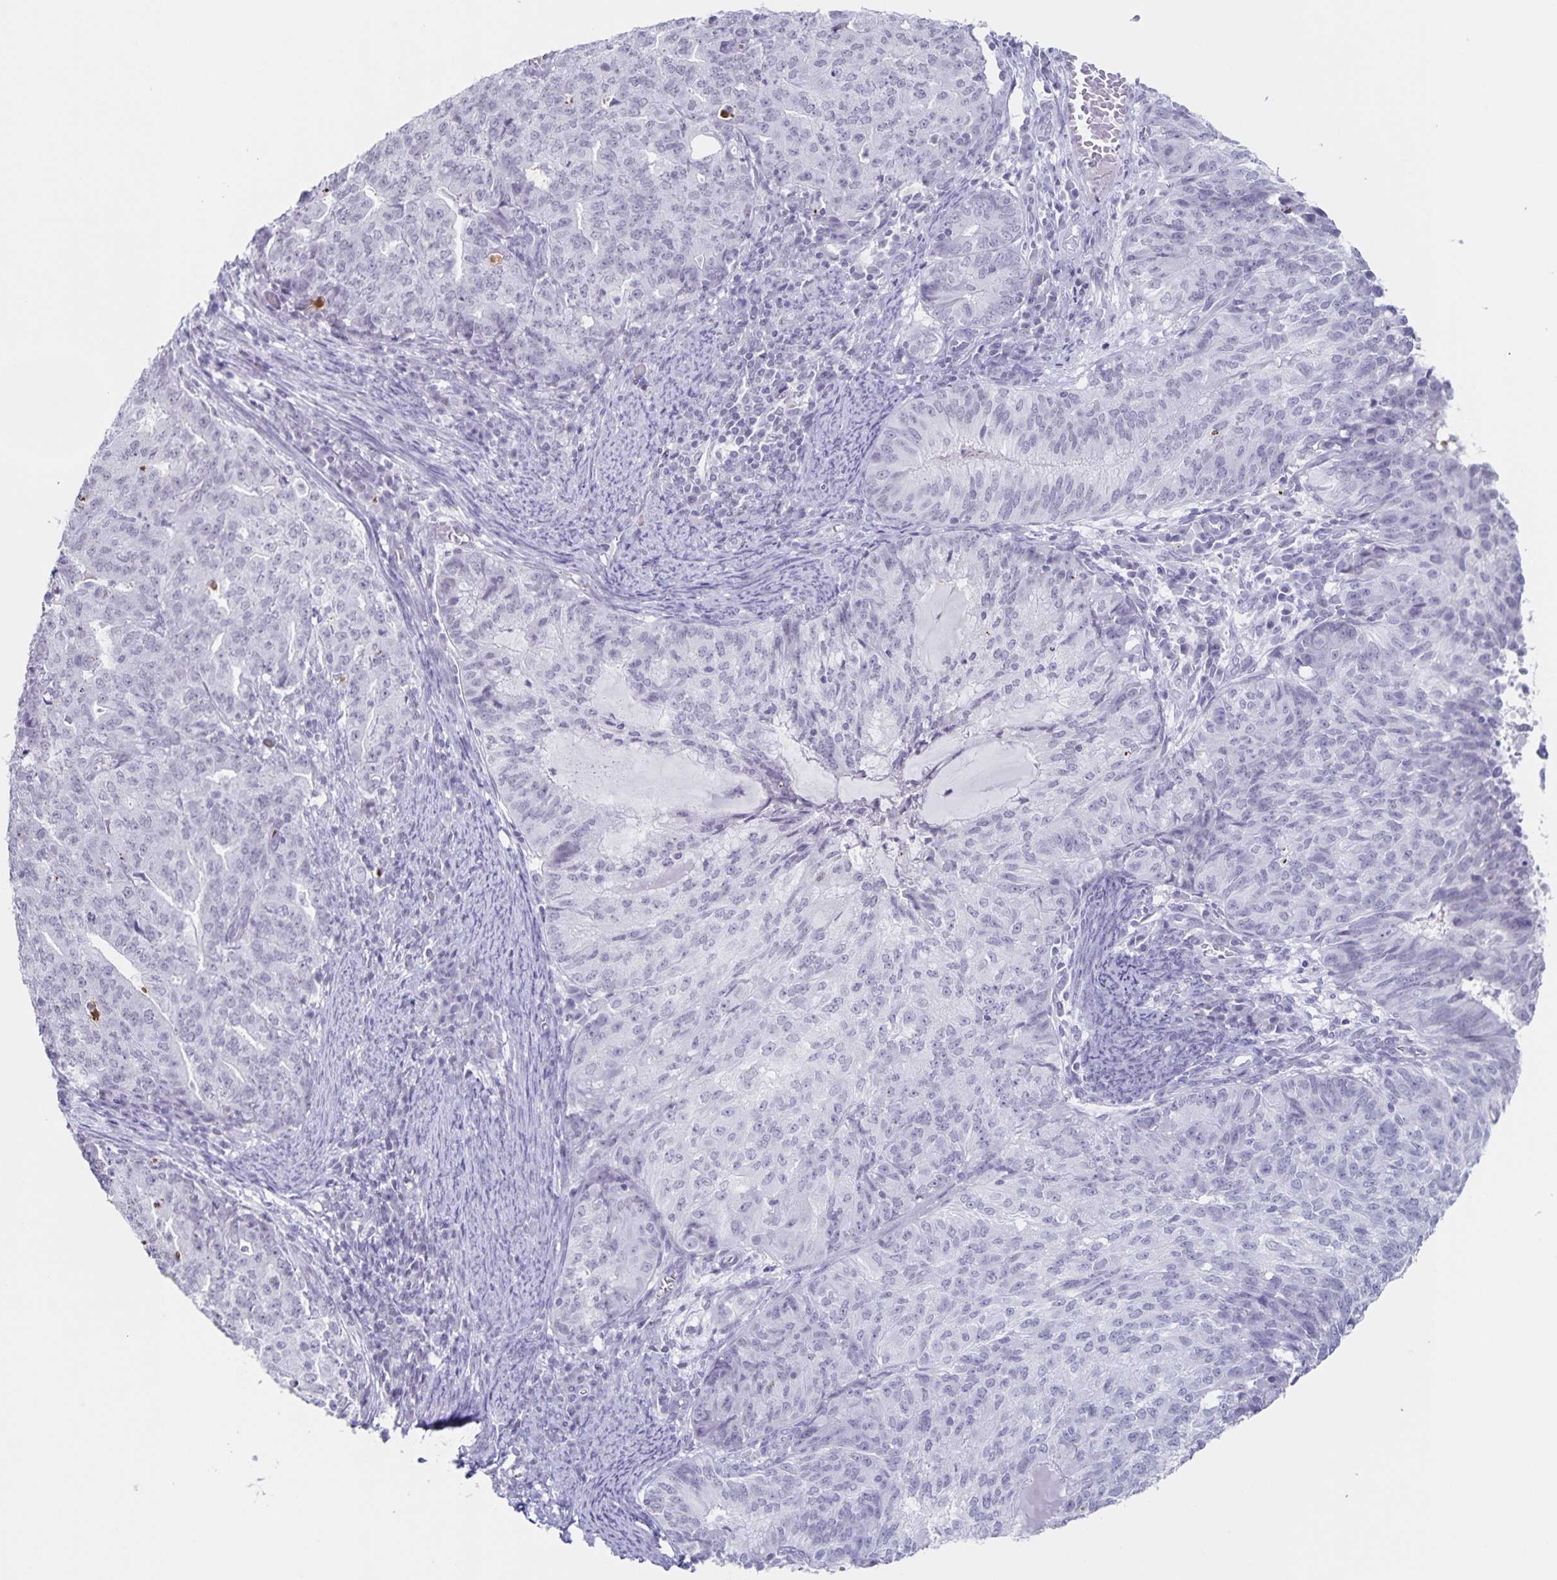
{"staining": {"intensity": "negative", "quantity": "none", "location": "none"}, "tissue": "endometrial cancer", "cell_type": "Tumor cells", "image_type": "cancer", "snomed": [{"axis": "morphology", "description": "Adenocarcinoma, NOS"}, {"axis": "topography", "description": "Endometrium"}], "caption": "Tumor cells show no significant protein positivity in endometrial cancer.", "gene": "LCE6A", "patient": {"sex": "female", "age": 82}}